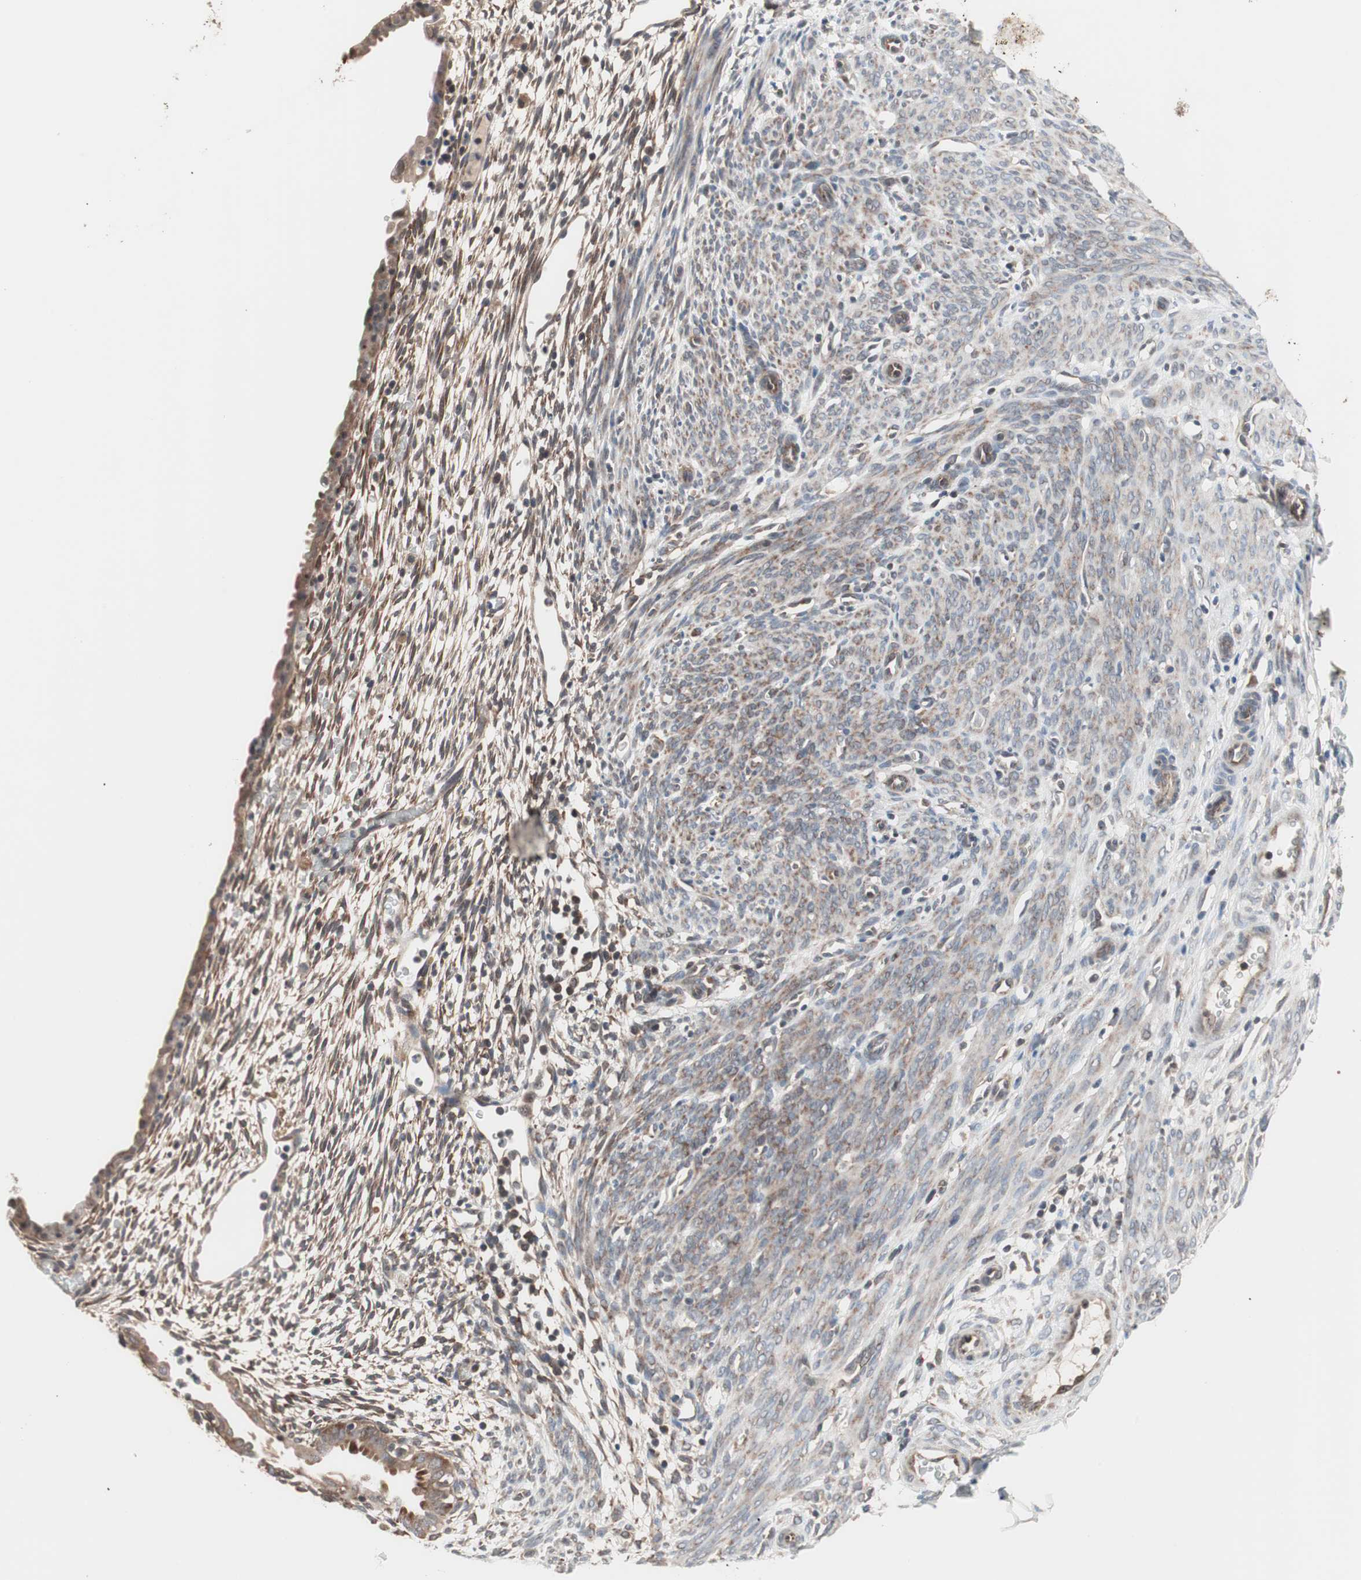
{"staining": {"intensity": "weak", "quantity": "25%-75%", "location": "cytoplasmic/membranous"}, "tissue": "endometrium", "cell_type": "Cells in endometrial stroma", "image_type": "normal", "snomed": [{"axis": "morphology", "description": "Normal tissue, NOS"}, {"axis": "morphology", "description": "Atrophy, NOS"}, {"axis": "topography", "description": "Uterus"}, {"axis": "topography", "description": "Endometrium"}], "caption": "Endometrium was stained to show a protein in brown. There is low levels of weak cytoplasmic/membranous expression in about 25%-75% of cells in endometrial stroma. The protein of interest is stained brown, and the nuclei are stained in blue (DAB IHC with brightfield microscopy, high magnification).", "gene": "IRS1", "patient": {"sex": "female", "age": 68}}